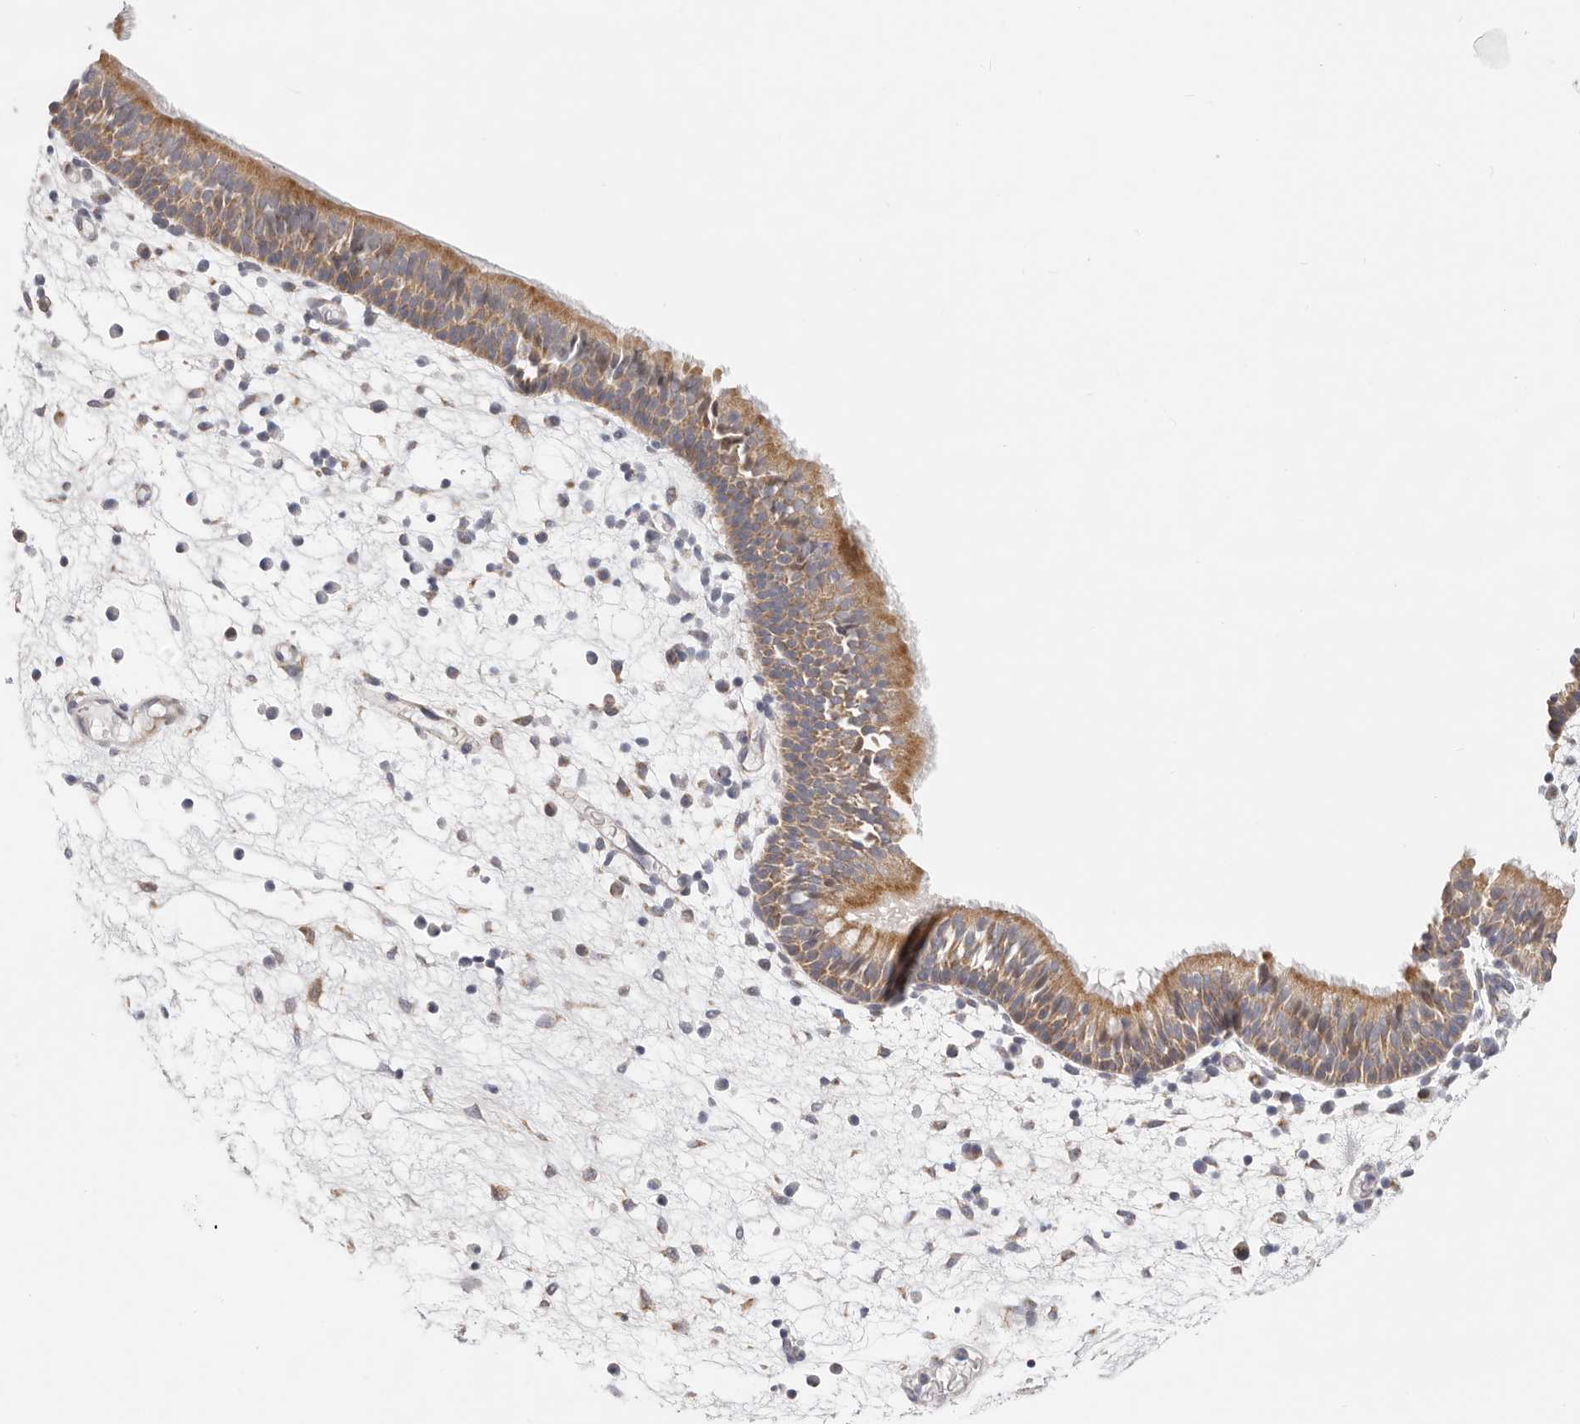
{"staining": {"intensity": "moderate", "quantity": ">75%", "location": "cytoplasmic/membranous"}, "tissue": "nasopharynx", "cell_type": "Respiratory epithelial cells", "image_type": "normal", "snomed": [{"axis": "morphology", "description": "Normal tissue, NOS"}, {"axis": "morphology", "description": "Inflammation, NOS"}, {"axis": "morphology", "description": "Malignant melanoma, Metastatic site"}, {"axis": "topography", "description": "Nasopharynx"}], "caption": "Immunohistochemistry (IHC) histopathology image of unremarkable nasopharynx stained for a protein (brown), which reveals medium levels of moderate cytoplasmic/membranous positivity in approximately >75% of respiratory epithelial cells.", "gene": "AFDN", "patient": {"sex": "male", "age": 70}}